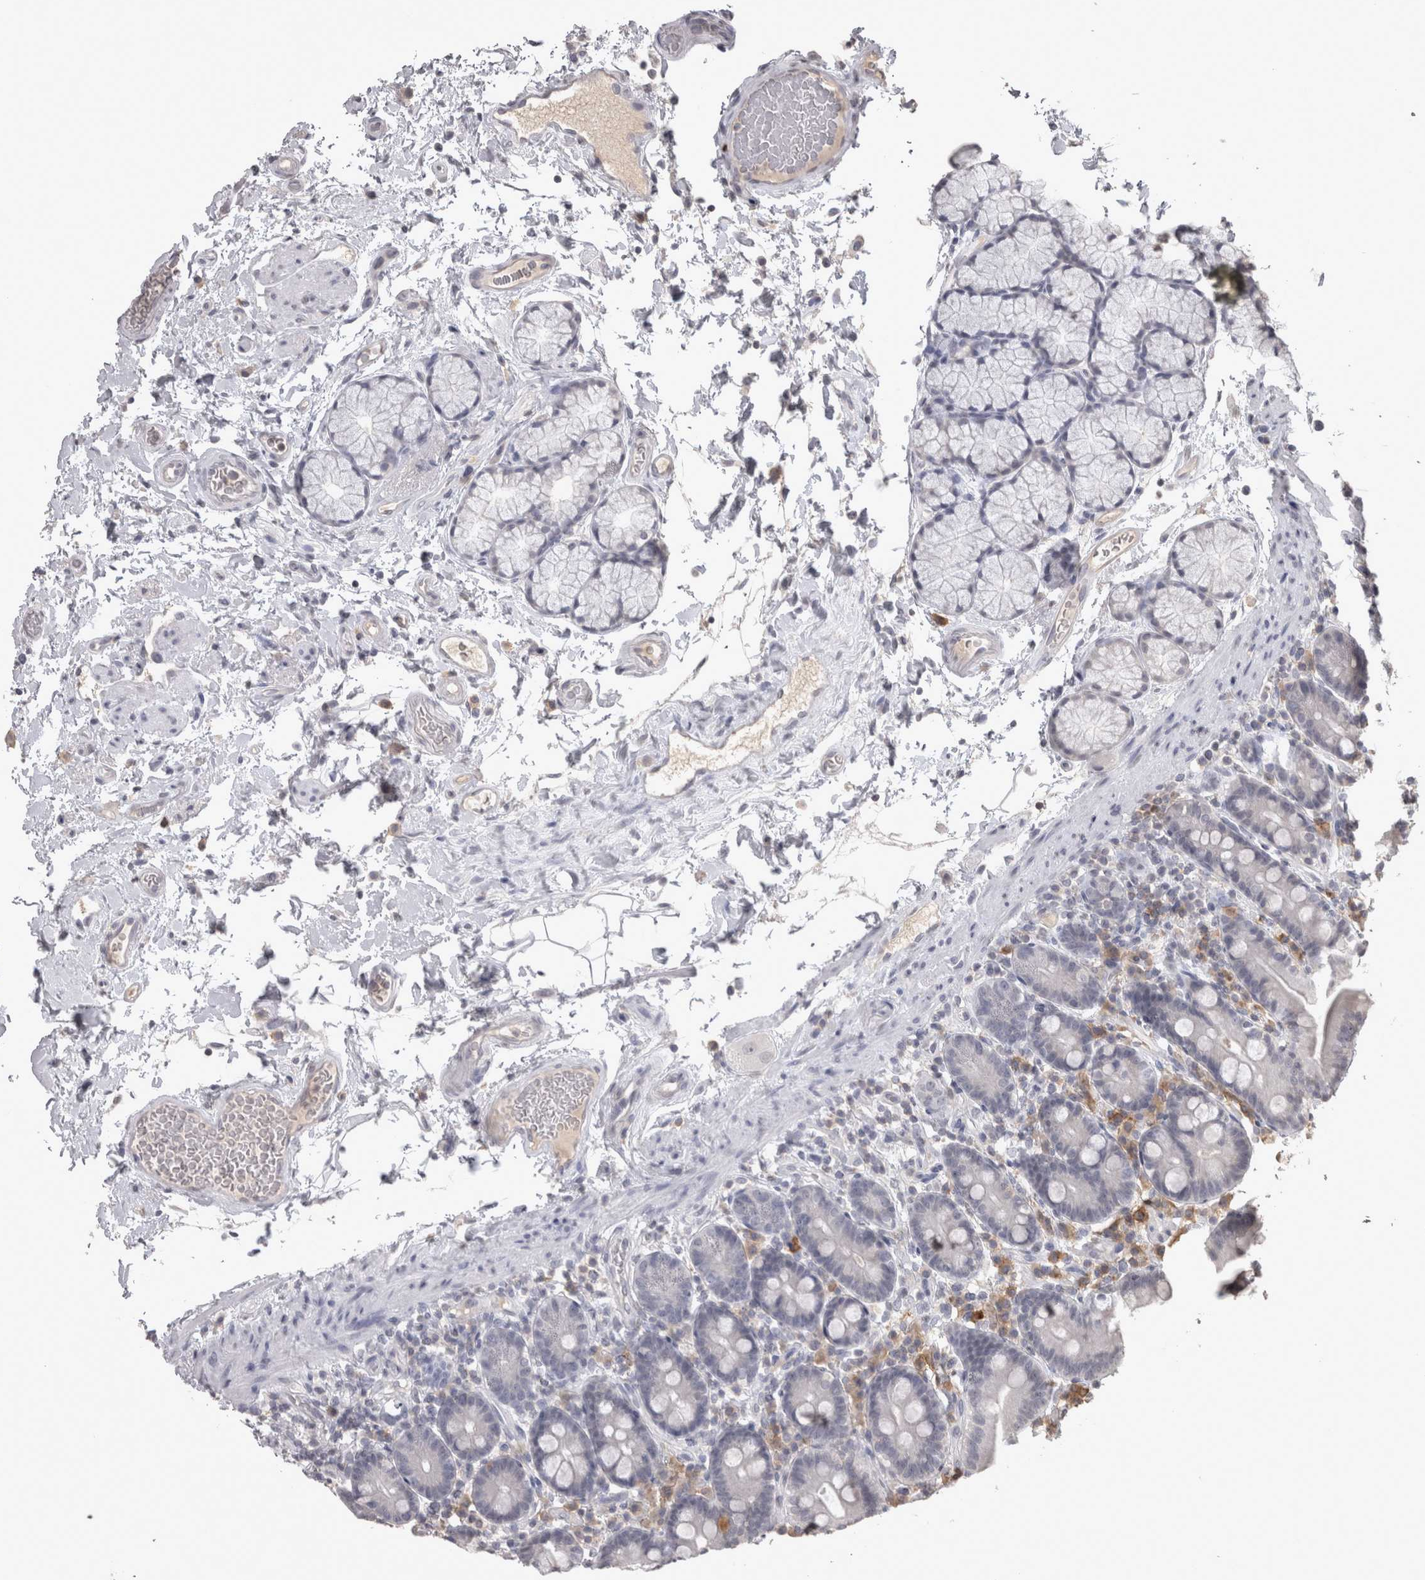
{"staining": {"intensity": "negative", "quantity": "none", "location": "none"}, "tissue": "duodenum", "cell_type": "Glandular cells", "image_type": "normal", "snomed": [{"axis": "morphology", "description": "Normal tissue, NOS"}, {"axis": "topography", "description": "Small intestine, NOS"}], "caption": "This is an IHC micrograph of normal human duodenum. There is no positivity in glandular cells.", "gene": "LAX1", "patient": {"sex": "female", "age": 71}}